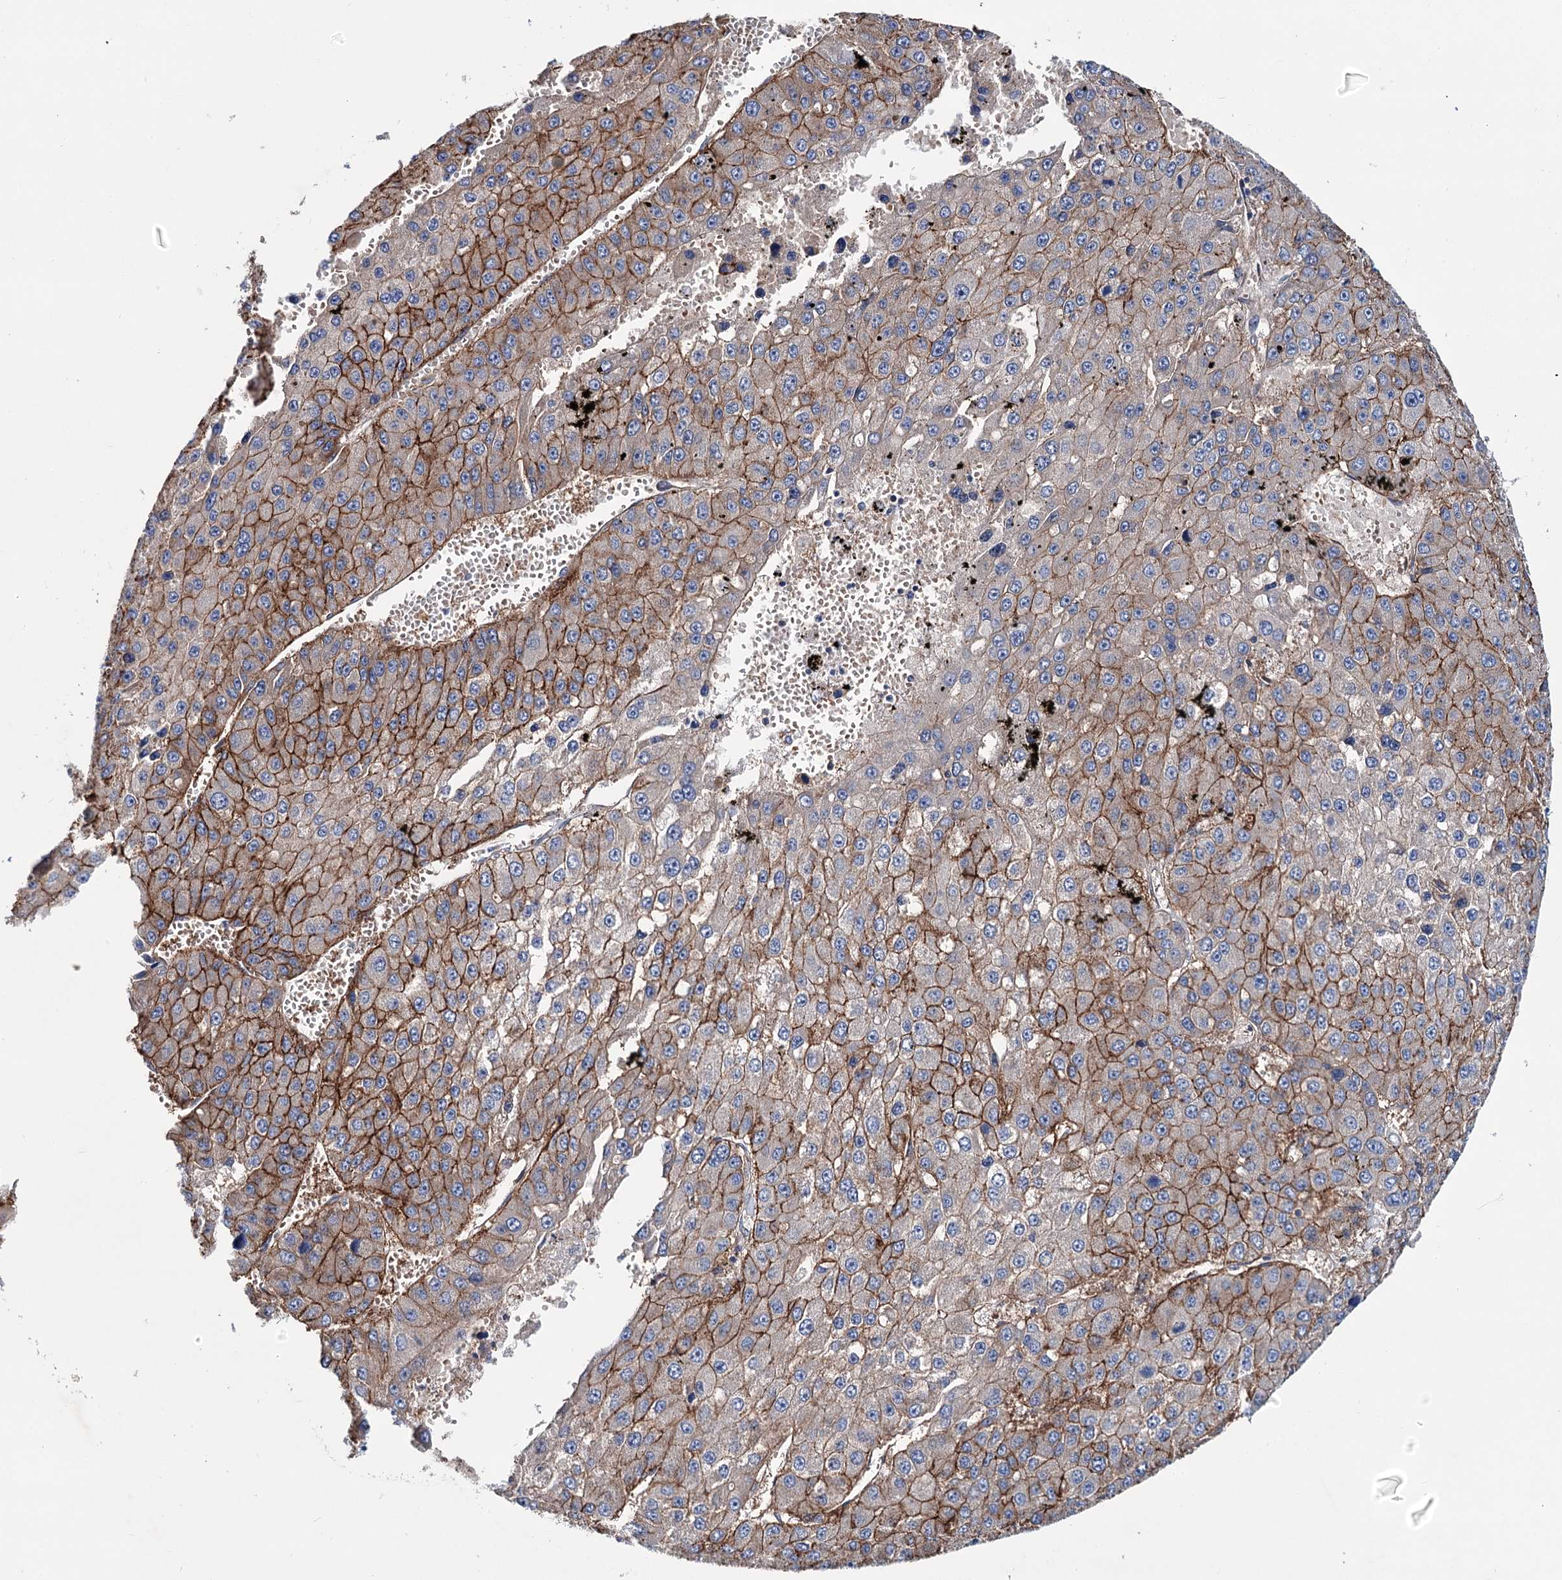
{"staining": {"intensity": "moderate", "quantity": "25%-75%", "location": "cytoplasmic/membranous"}, "tissue": "liver cancer", "cell_type": "Tumor cells", "image_type": "cancer", "snomed": [{"axis": "morphology", "description": "Carcinoma, Hepatocellular, NOS"}, {"axis": "topography", "description": "Liver"}], "caption": "Liver cancer stained with IHC reveals moderate cytoplasmic/membranous expression in approximately 25%-75% of tumor cells.", "gene": "PTDSS2", "patient": {"sex": "female", "age": 73}}